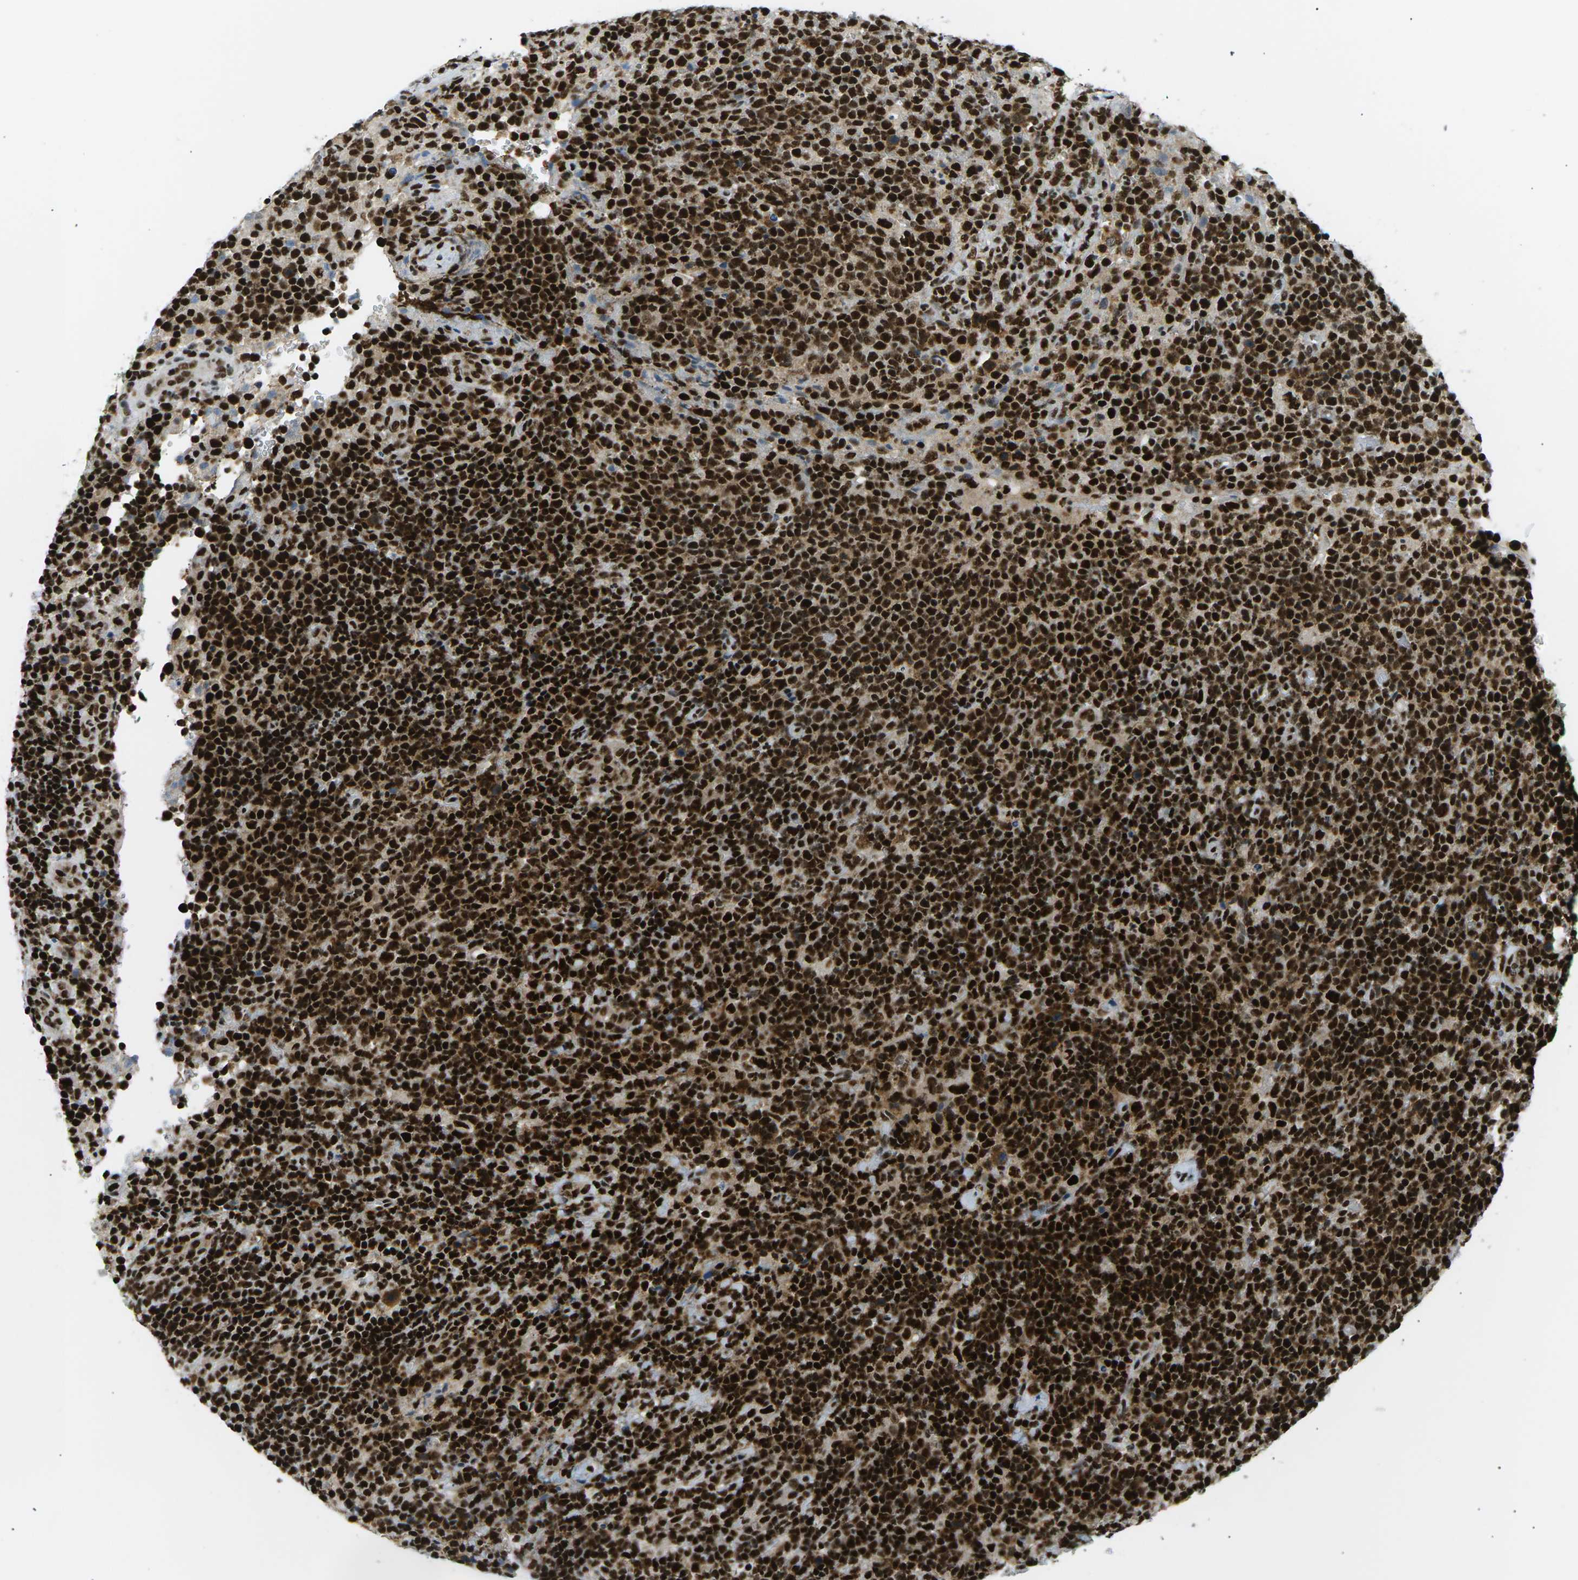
{"staining": {"intensity": "strong", "quantity": ">75%", "location": "cytoplasmic/membranous,nuclear"}, "tissue": "lymphoma", "cell_type": "Tumor cells", "image_type": "cancer", "snomed": [{"axis": "morphology", "description": "Malignant lymphoma, non-Hodgkin's type, High grade"}, {"axis": "topography", "description": "Lymph node"}], "caption": "Brown immunohistochemical staining in human high-grade malignant lymphoma, non-Hodgkin's type reveals strong cytoplasmic/membranous and nuclear staining in approximately >75% of tumor cells.", "gene": "RPA2", "patient": {"sex": "male", "age": 61}}